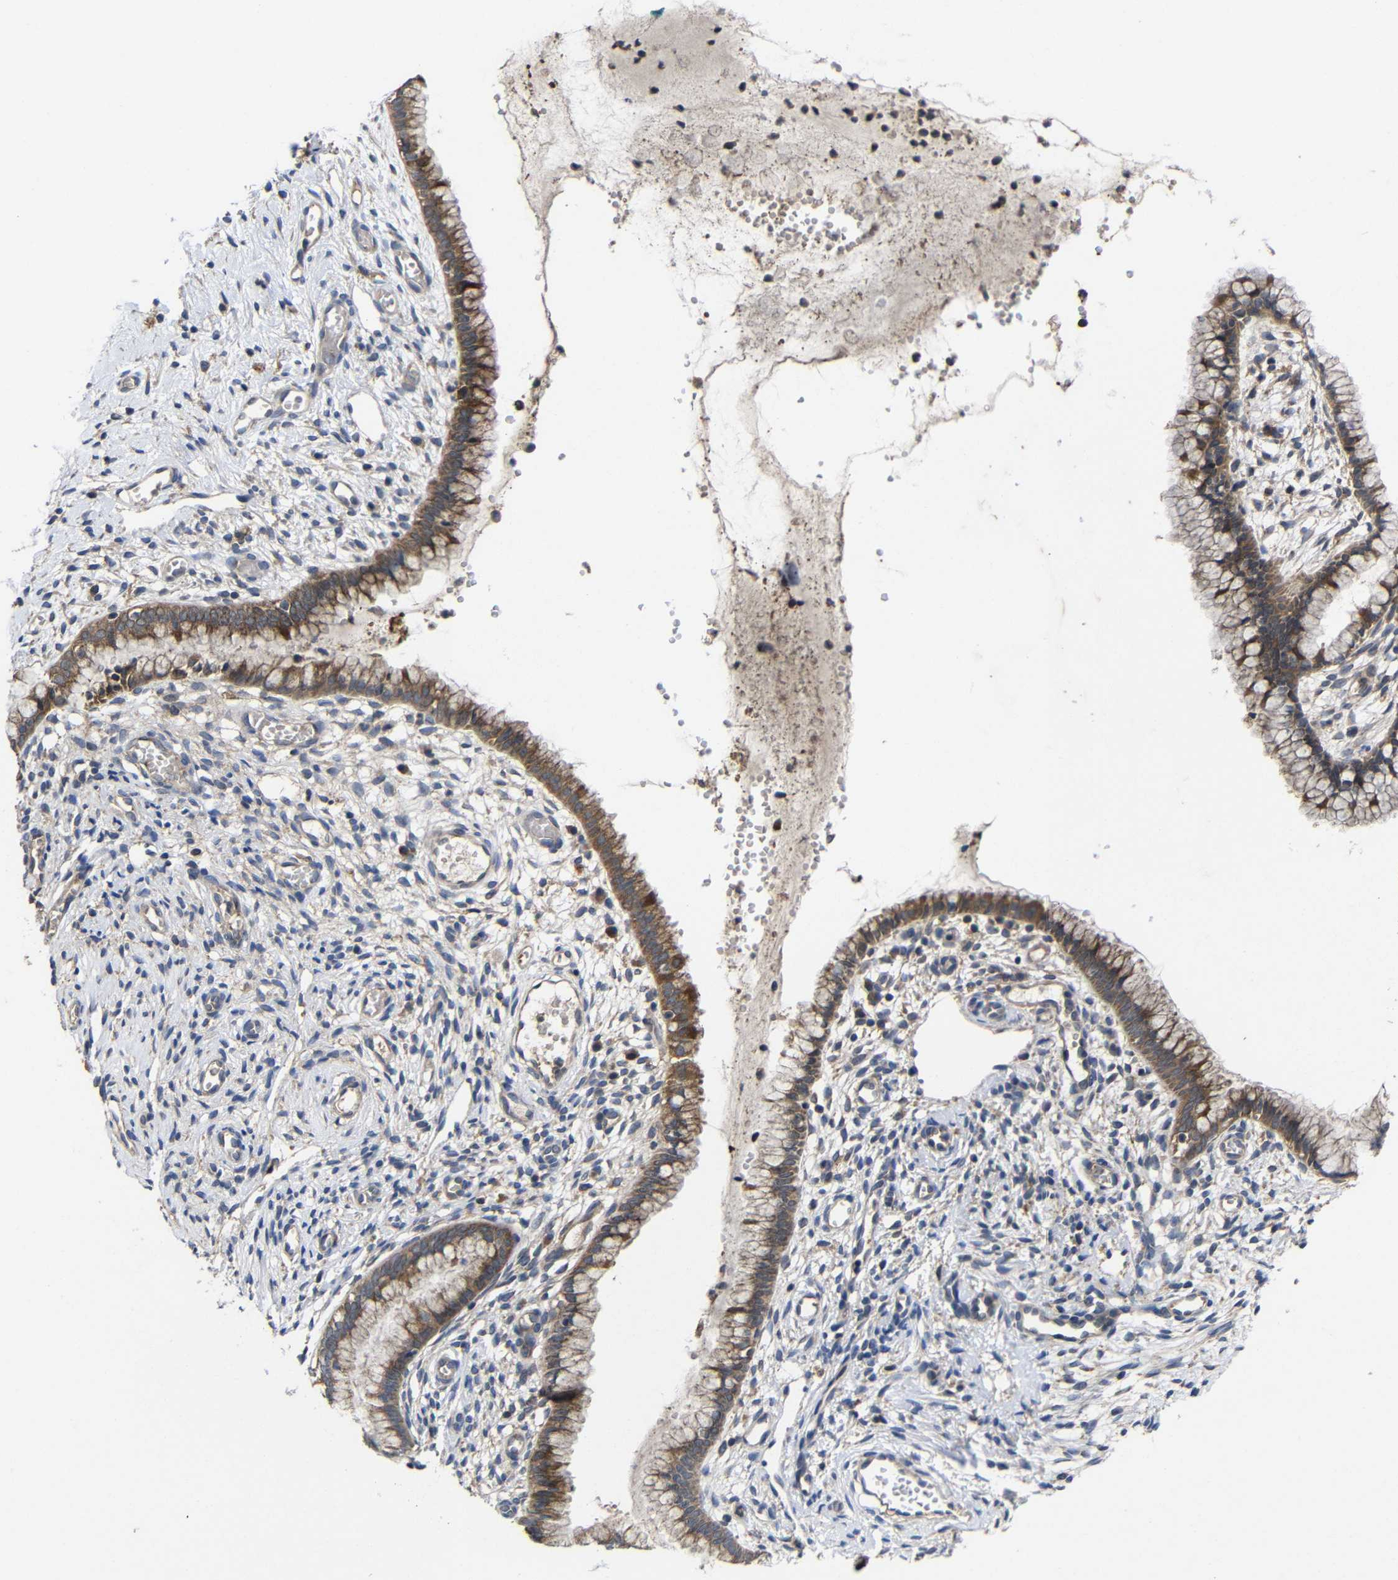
{"staining": {"intensity": "moderate", "quantity": "25%-75%", "location": "cytoplasmic/membranous"}, "tissue": "cervix", "cell_type": "Glandular cells", "image_type": "normal", "snomed": [{"axis": "morphology", "description": "Normal tissue, NOS"}, {"axis": "topography", "description": "Cervix"}], "caption": "The histopathology image reveals a brown stain indicating the presence of a protein in the cytoplasmic/membranous of glandular cells in cervix. Using DAB (brown) and hematoxylin (blue) stains, captured at high magnification using brightfield microscopy.", "gene": "LPAR5", "patient": {"sex": "female", "age": 65}}